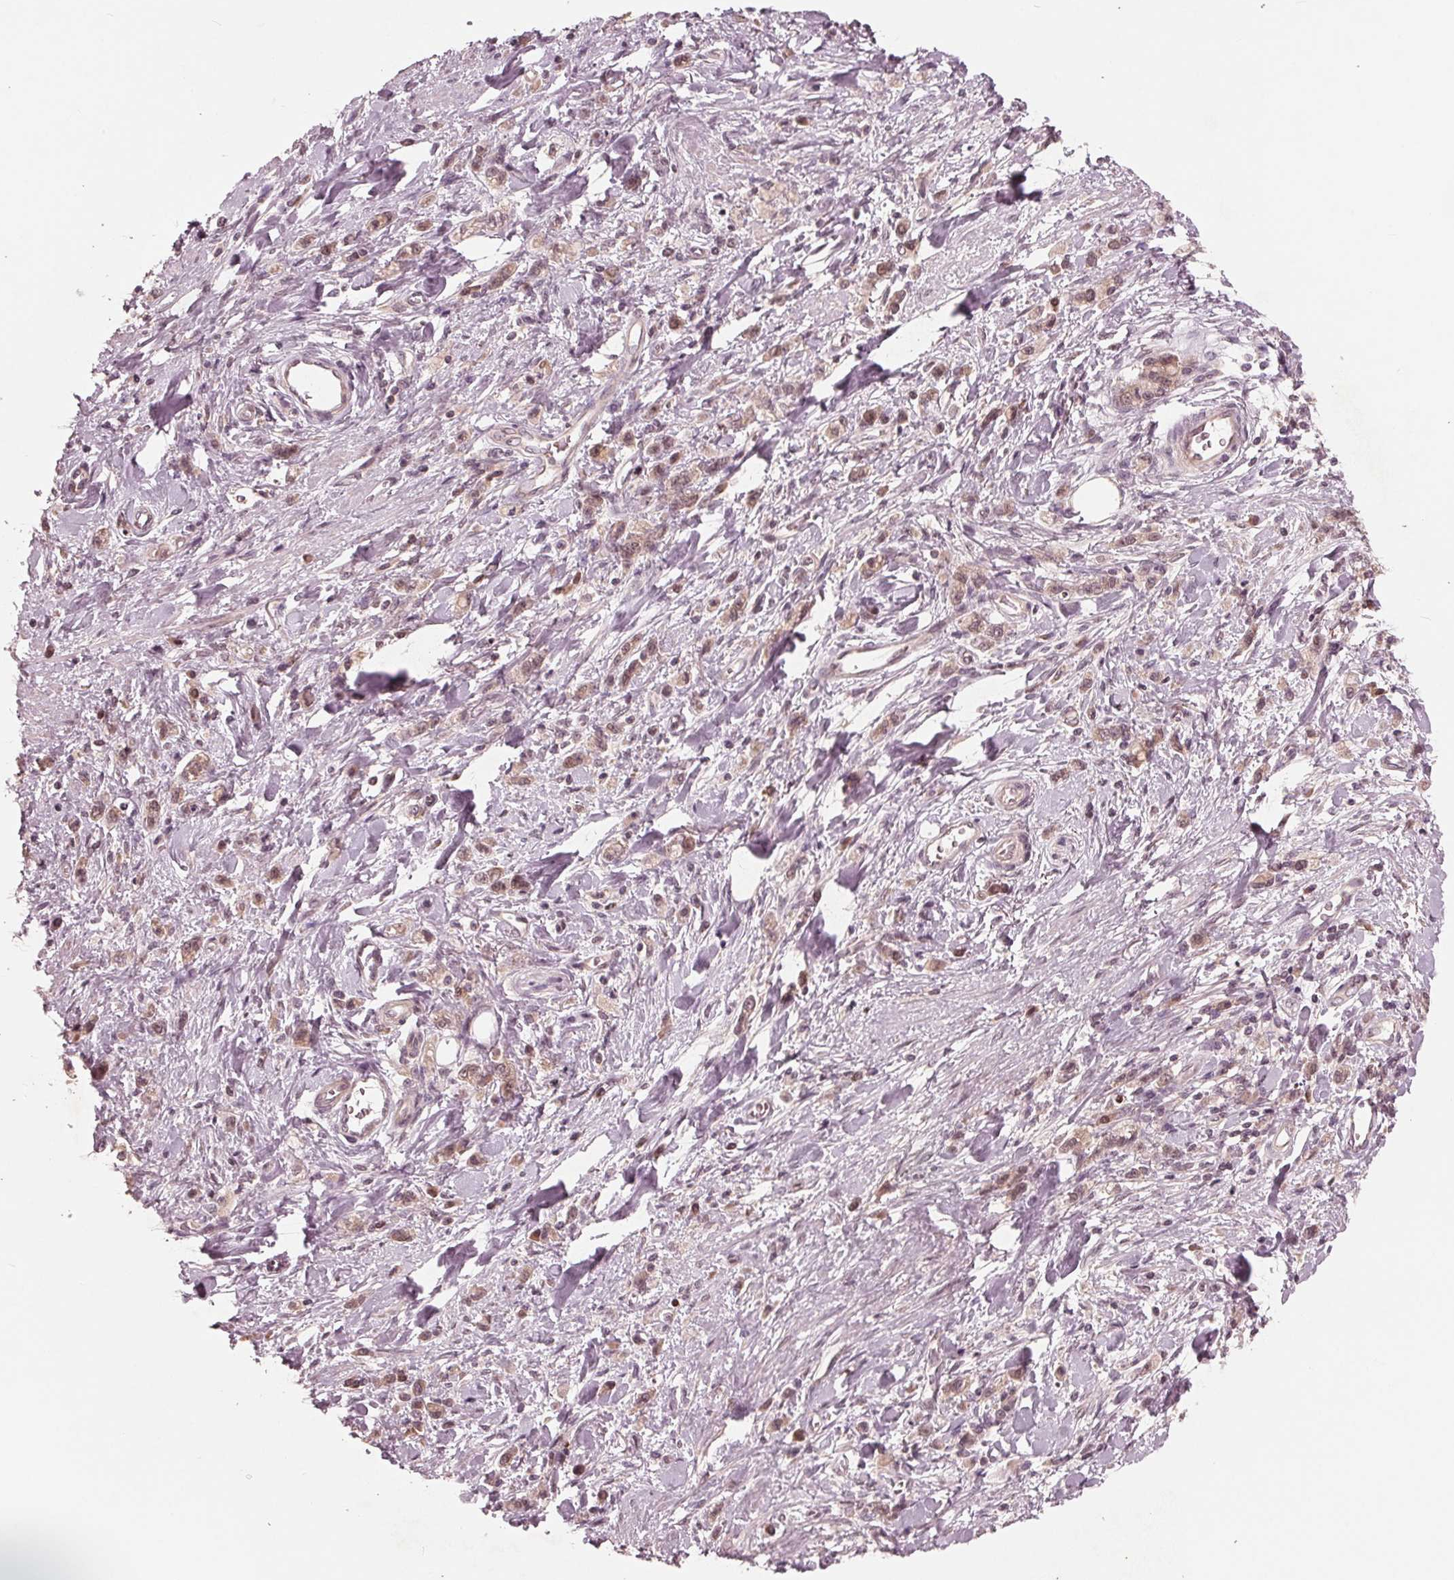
{"staining": {"intensity": "weak", "quantity": ">75%", "location": "cytoplasmic/membranous"}, "tissue": "stomach cancer", "cell_type": "Tumor cells", "image_type": "cancer", "snomed": [{"axis": "morphology", "description": "Adenocarcinoma, NOS"}, {"axis": "topography", "description": "Stomach"}], "caption": "Weak cytoplasmic/membranous protein positivity is identified in about >75% of tumor cells in stomach adenocarcinoma. (DAB (3,3'-diaminobenzidine) IHC, brown staining for protein, blue staining for nuclei).", "gene": "UBALD1", "patient": {"sex": "male", "age": 77}}